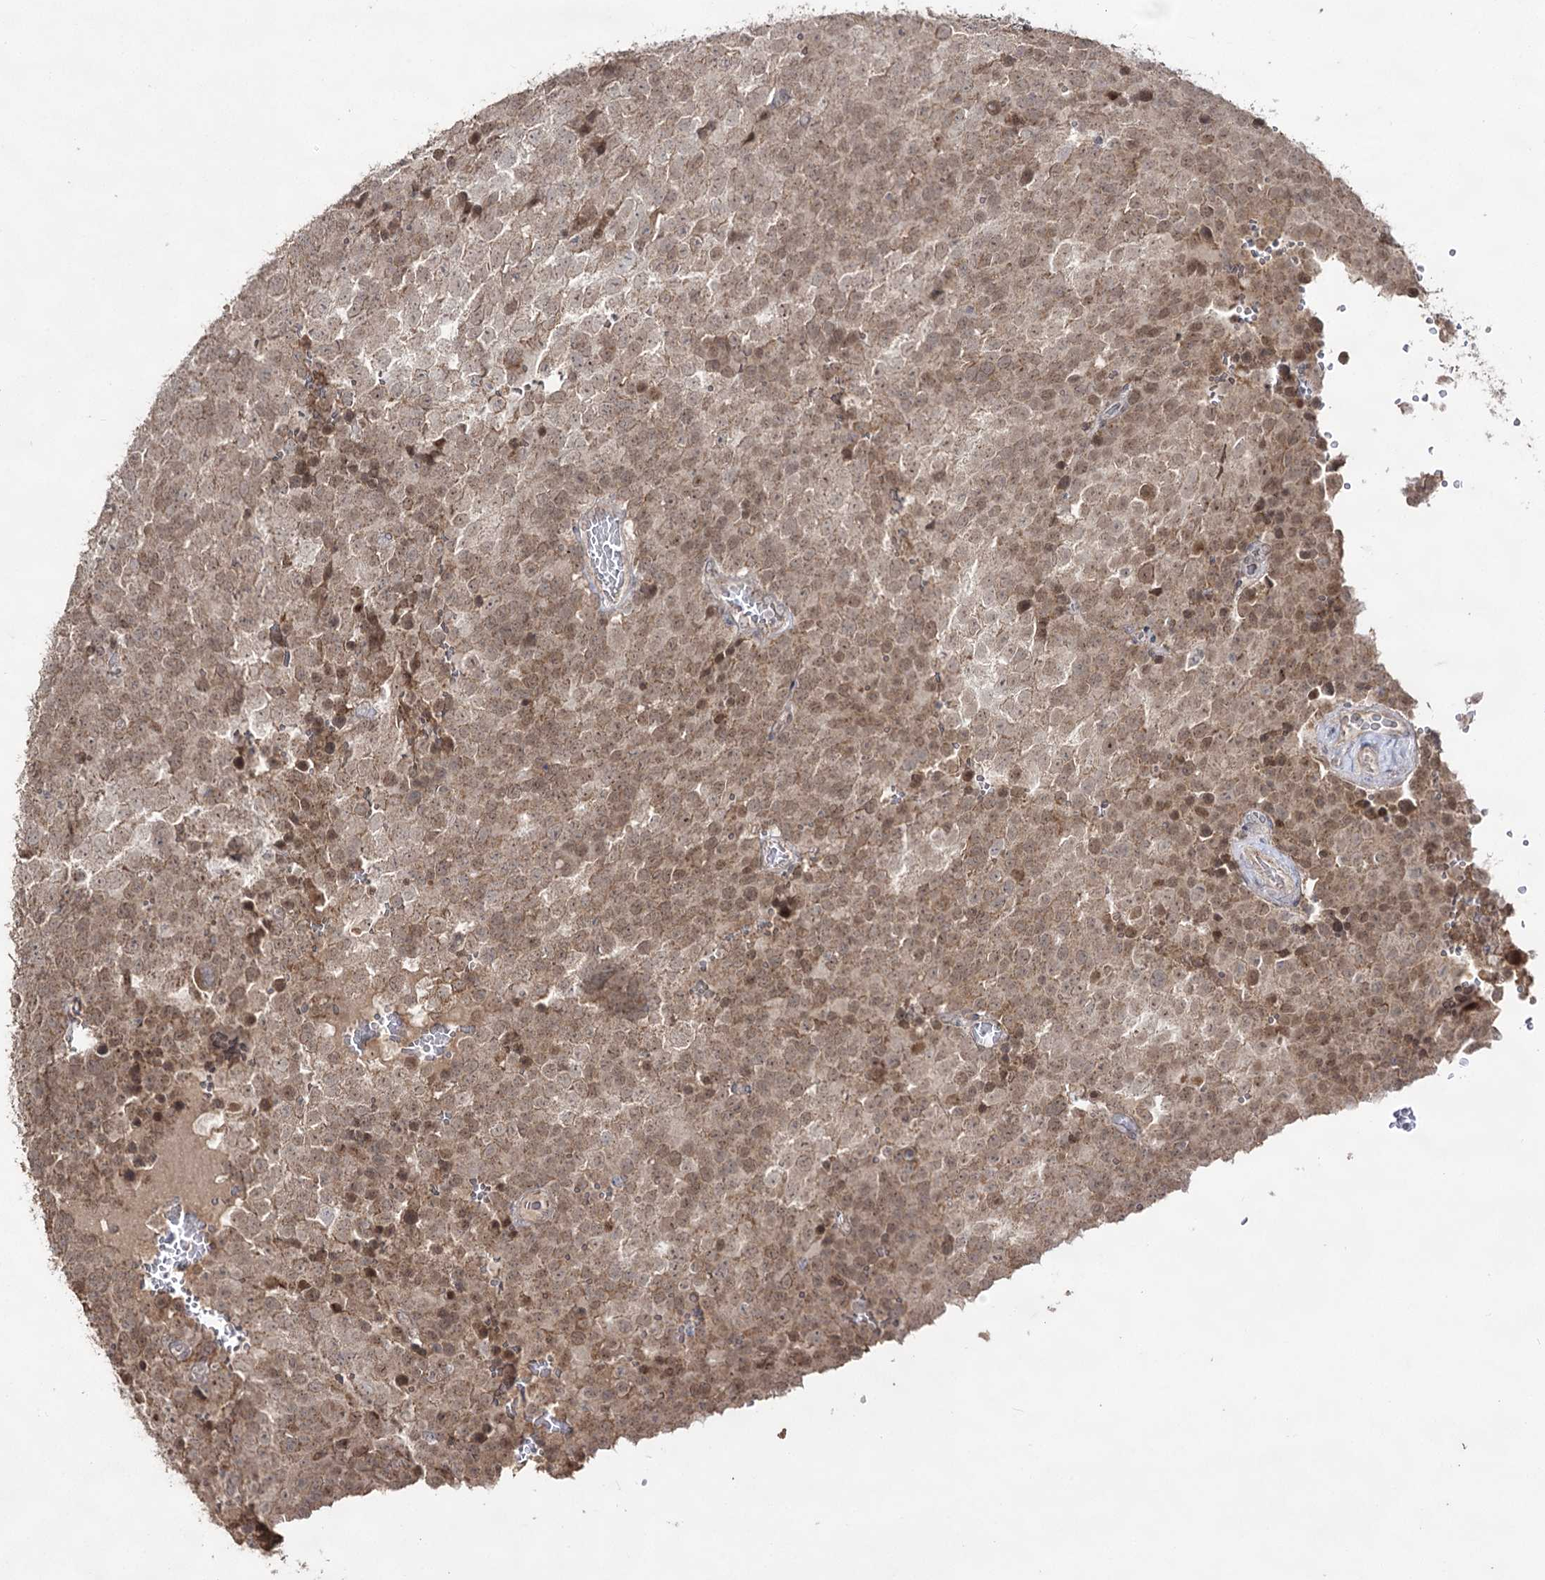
{"staining": {"intensity": "moderate", "quantity": ">75%", "location": "cytoplasmic/membranous,nuclear"}, "tissue": "testis cancer", "cell_type": "Tumor cells", "image_type": "cancer", "snomed": [{"axis": "morphology", "description": "Seminoma, NOS"}, {"axis": "topography", "description": "Testis"}], "caption": "The histopathology image reveals immunohistochemical staining of seminoma (testis). There is moderate cytoplasmic/membranous and nuclear positivity is identified in about >75% of tumor cells.", "gene": "ACTR6", "patient": {"sex": "male", "age": 71}}